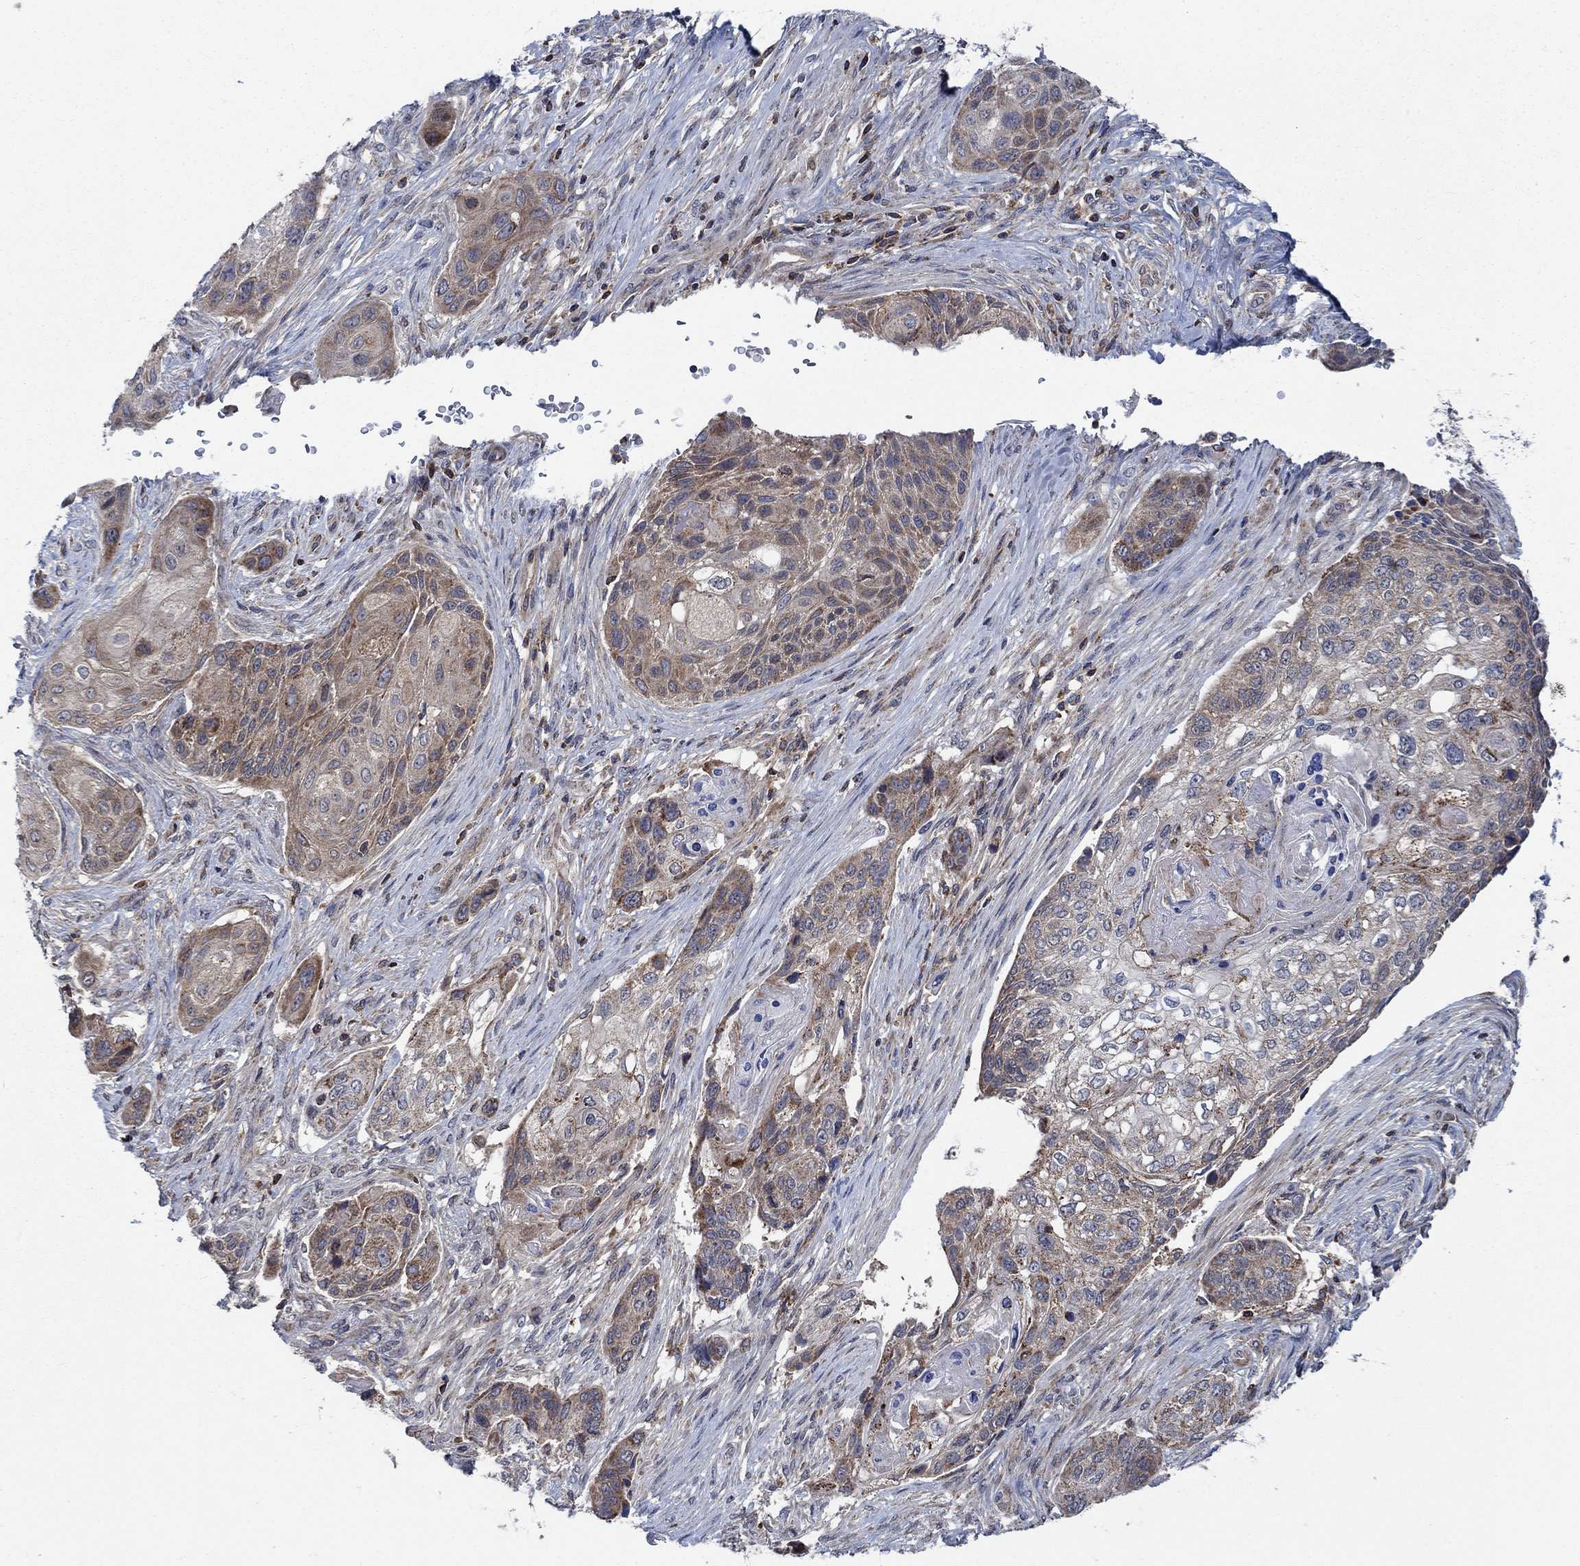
{"staining": {"intensity": "weak", "quantity": ">75%", "location": "cytoplasmic/membranous"}, "tissue": "lung cancer", "cell_type": "Tumor cells", "image_type": "cancer", "snomed": [{"axis": "morphology", "description": "Normal tissue, NOS"}, {"axis": "morphology", "description": "Squamous cell carcinoma, NOS"}, {"axis": "topography", "description": "Bronchus"}, {"axis": "topography", "description": "Lung"}], "caption": "Lung cancer (squamous cell carcinoma) stained for a protein (brown) displays weak cytoplasmic/membranous positive positivity in approximately >75% of tumor cells.", "gene": "STXBP6", "patient": {"sex": "male", "age": 69}}